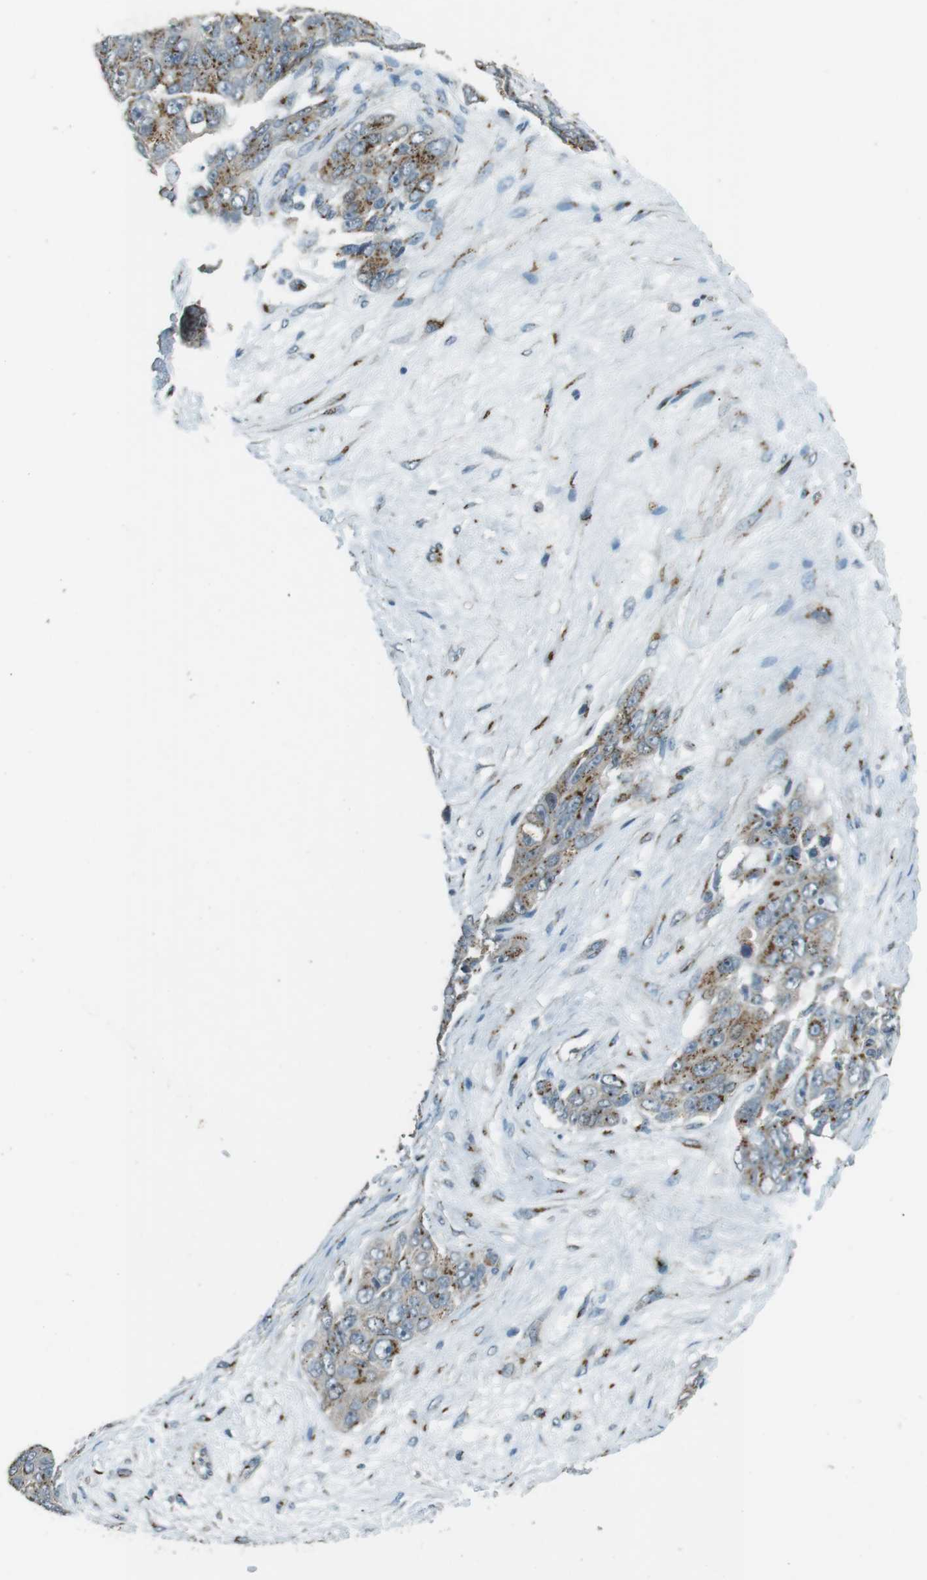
{"staining": {"intensity": "moderate", "quantity": ">75%", "location": "cytoplasmic/membranous"}, "tissue": "ovarian cancer", "cell_type": "Tumor cells", "image_type": "cancer", "snomed": [{"axis": "morphology", "description": "Carcinoma, endometroid"}, {"axis": "topography", "description": "Ovary"}], "caption": "Ovarian cancer (endometroid carcinoma) tissue exhibits moderate cytoplasmic/membranous positivity in about >75% of tumor cells, visualized by immunohistochemistry. (brown staining indicates protein expression, while blue staining denotes nuclei).", "gene": "TMEM115", "patient": {"sex": "female", "age": 51}}